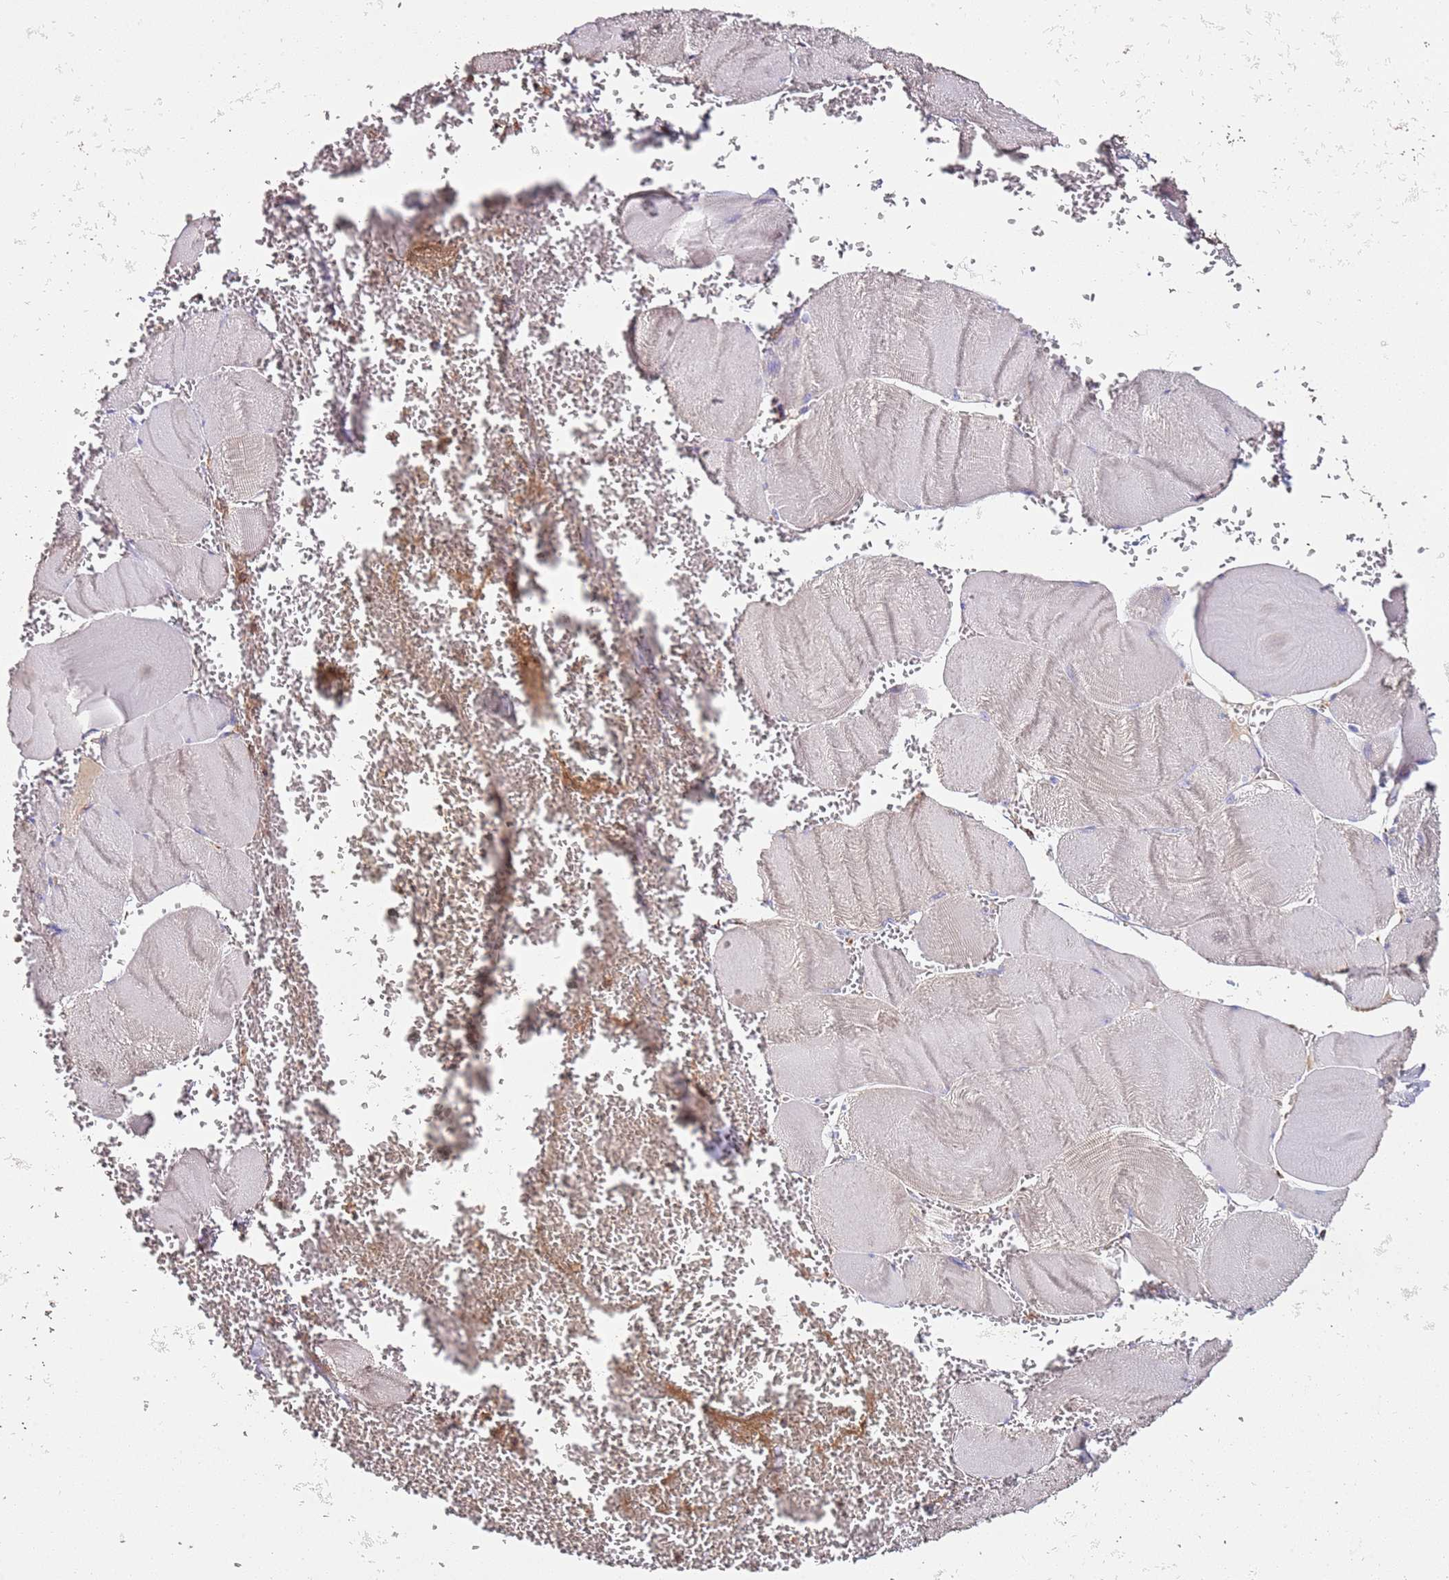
{"staining": {"intensity": "weak", "quantity": "<25%", "location": "cytoplasmic/membranous"}, "tissue": "skeletal muscle", "cell_type": "Myocytes", "image_type": "normal", "snomed": [{"axis": "morphology", "description": "Normal tissue, NOS"}, {"axis": "morphology", "description": "Basal cell carcinoma"}, {"axis": "topography", "description": "Skeletal muscle"}], "caption": "High power microscopy photomicrograph of an IHC micrograph of benign skeletal muscle, revealing no significant expression in myocytes. (DAB immunohistochemistry with hematoxylin counter stain).", "gene": "RMND5A", "patient": {"sex": "female", "age": 64}}